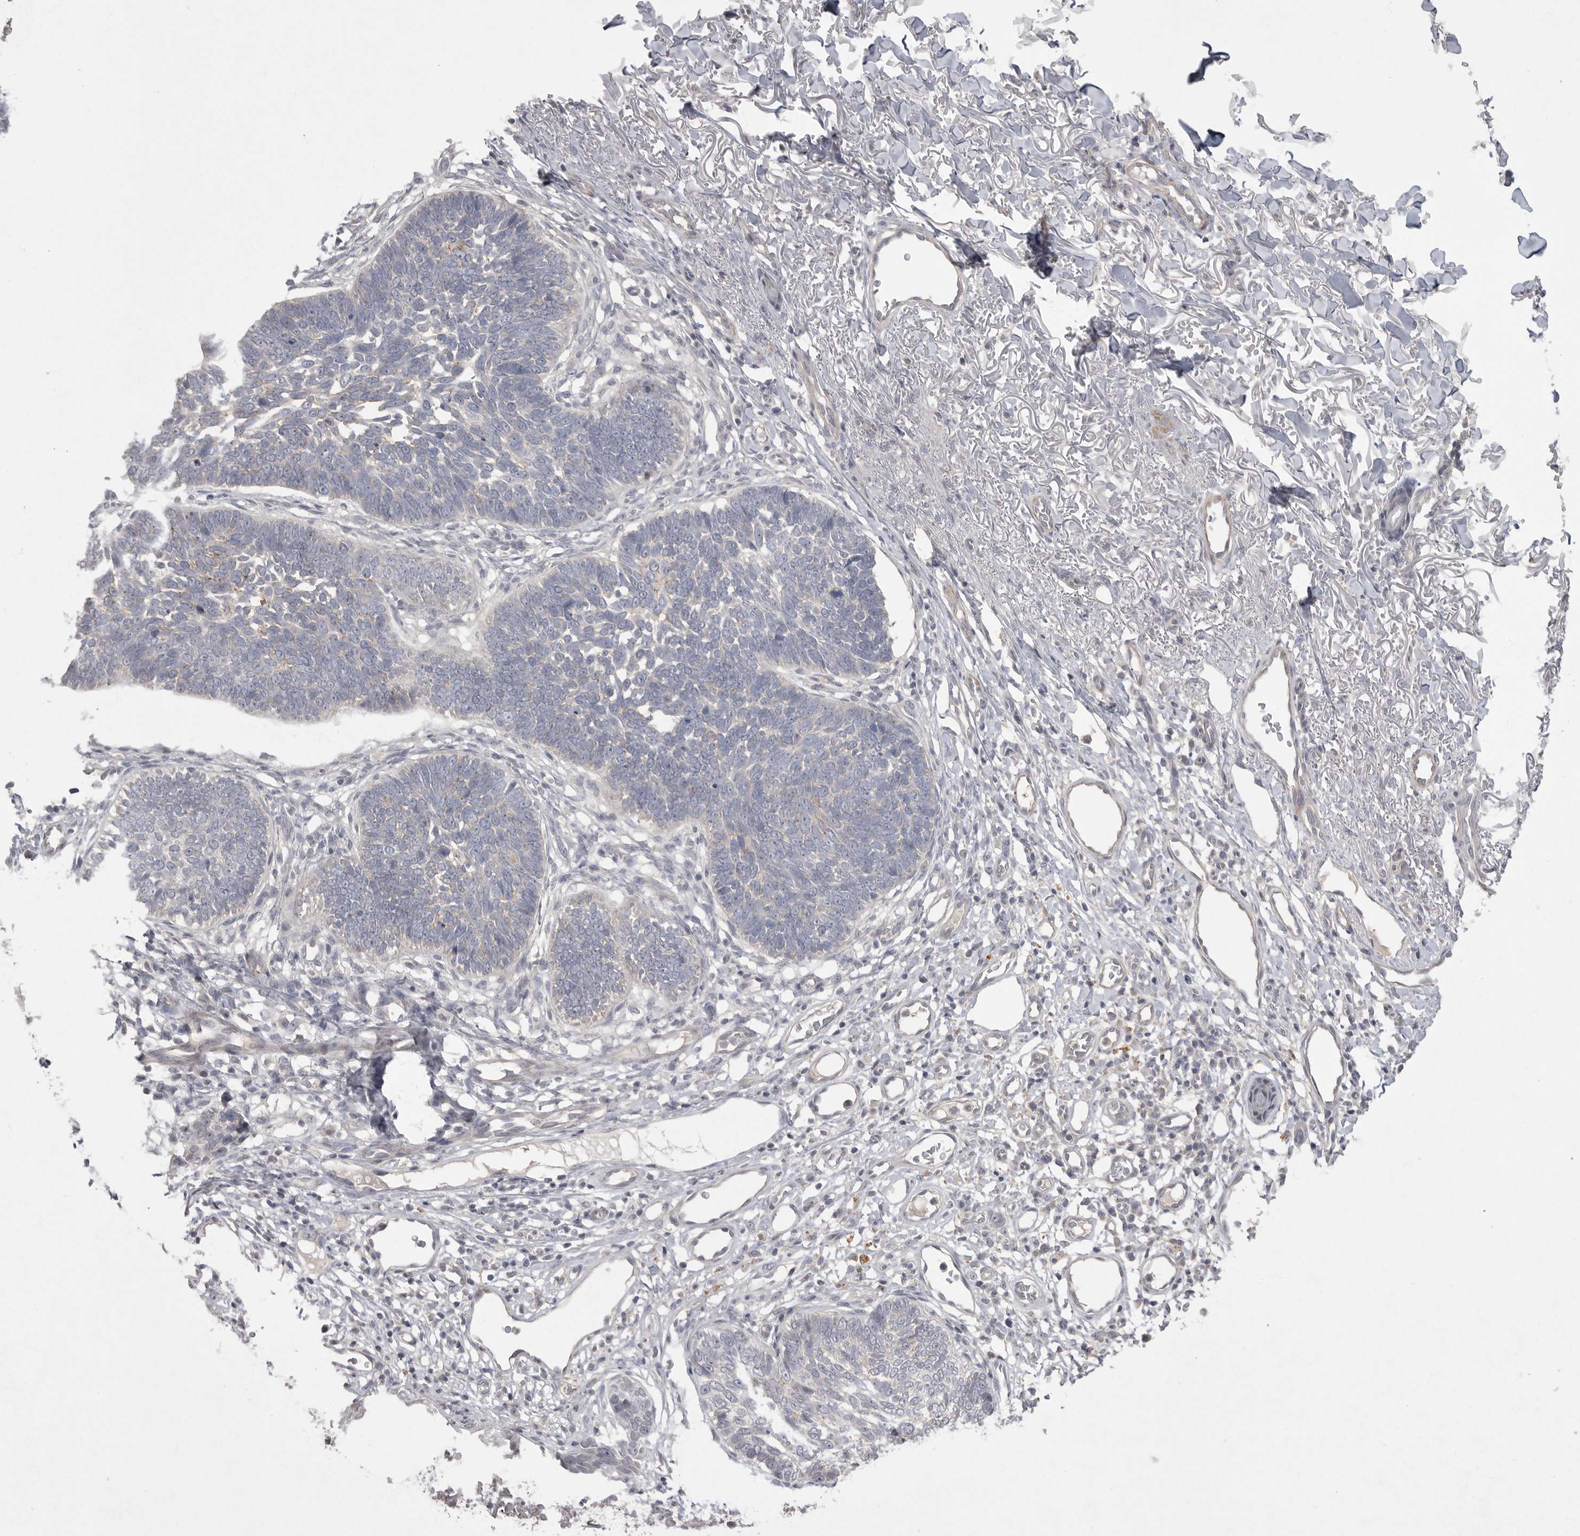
{"staining": {"intensity": "weak", "quantity": "<25%", "location": "cytoplasmic/membranous"}, "tissue": "skin cancer", "cell_type": "Tumor cells", "image_type": "cancer", "snomed": [{"axis": "morphology", "description": "Normal tissue, NOS"}, {"axis": "morphology", "description": "Basal cell carcinoma"}, {"axis": "topography", "description": "Skin"}], "caption": "Tumor cells show no significant expression in skin cancer (basal cell carcinoma).", "gene": "VANGL2", "patient": {"sex": "male", "age": 77}}